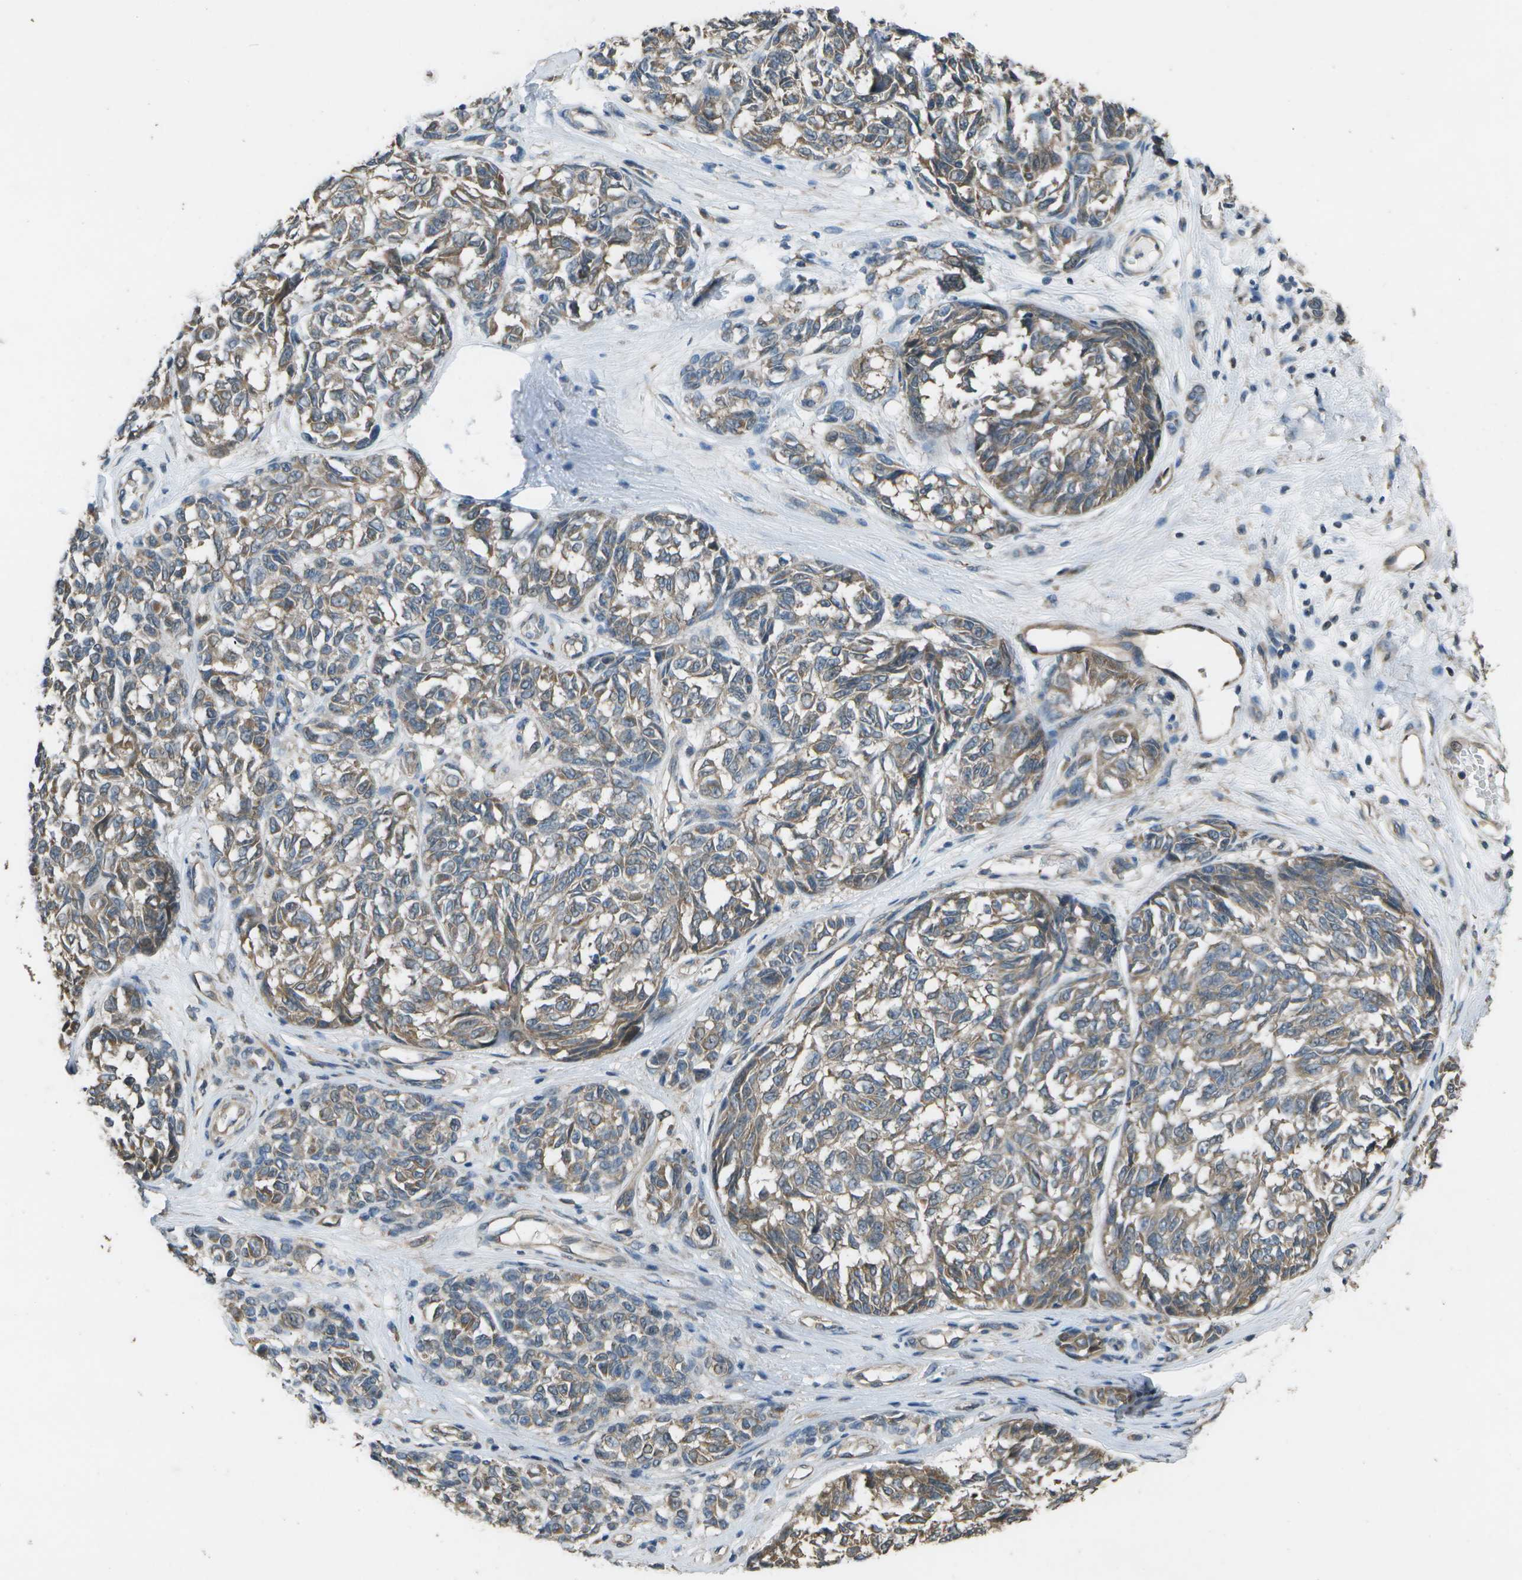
{"staining": {"intensity": "weak", "quantity": ">75%", "location": "cytoplasmic/membranous"}, "tissue": "melanoma", "cell_type": "Tumor cells", "image_type": "cancer", "snomed": [{"axis": "morphology", "description": "Malignant melanoma, NOS"}, {"axis": "topography", "description": "Skin"}], "caption": "Immunohistochemical staining of human melanoma shows low levels of weak cytoplasmic/membranous staining in approximately >75% of tumor cells.", "gene": "CLNS1A", "patient": {"sex": "female", "age": 64}}